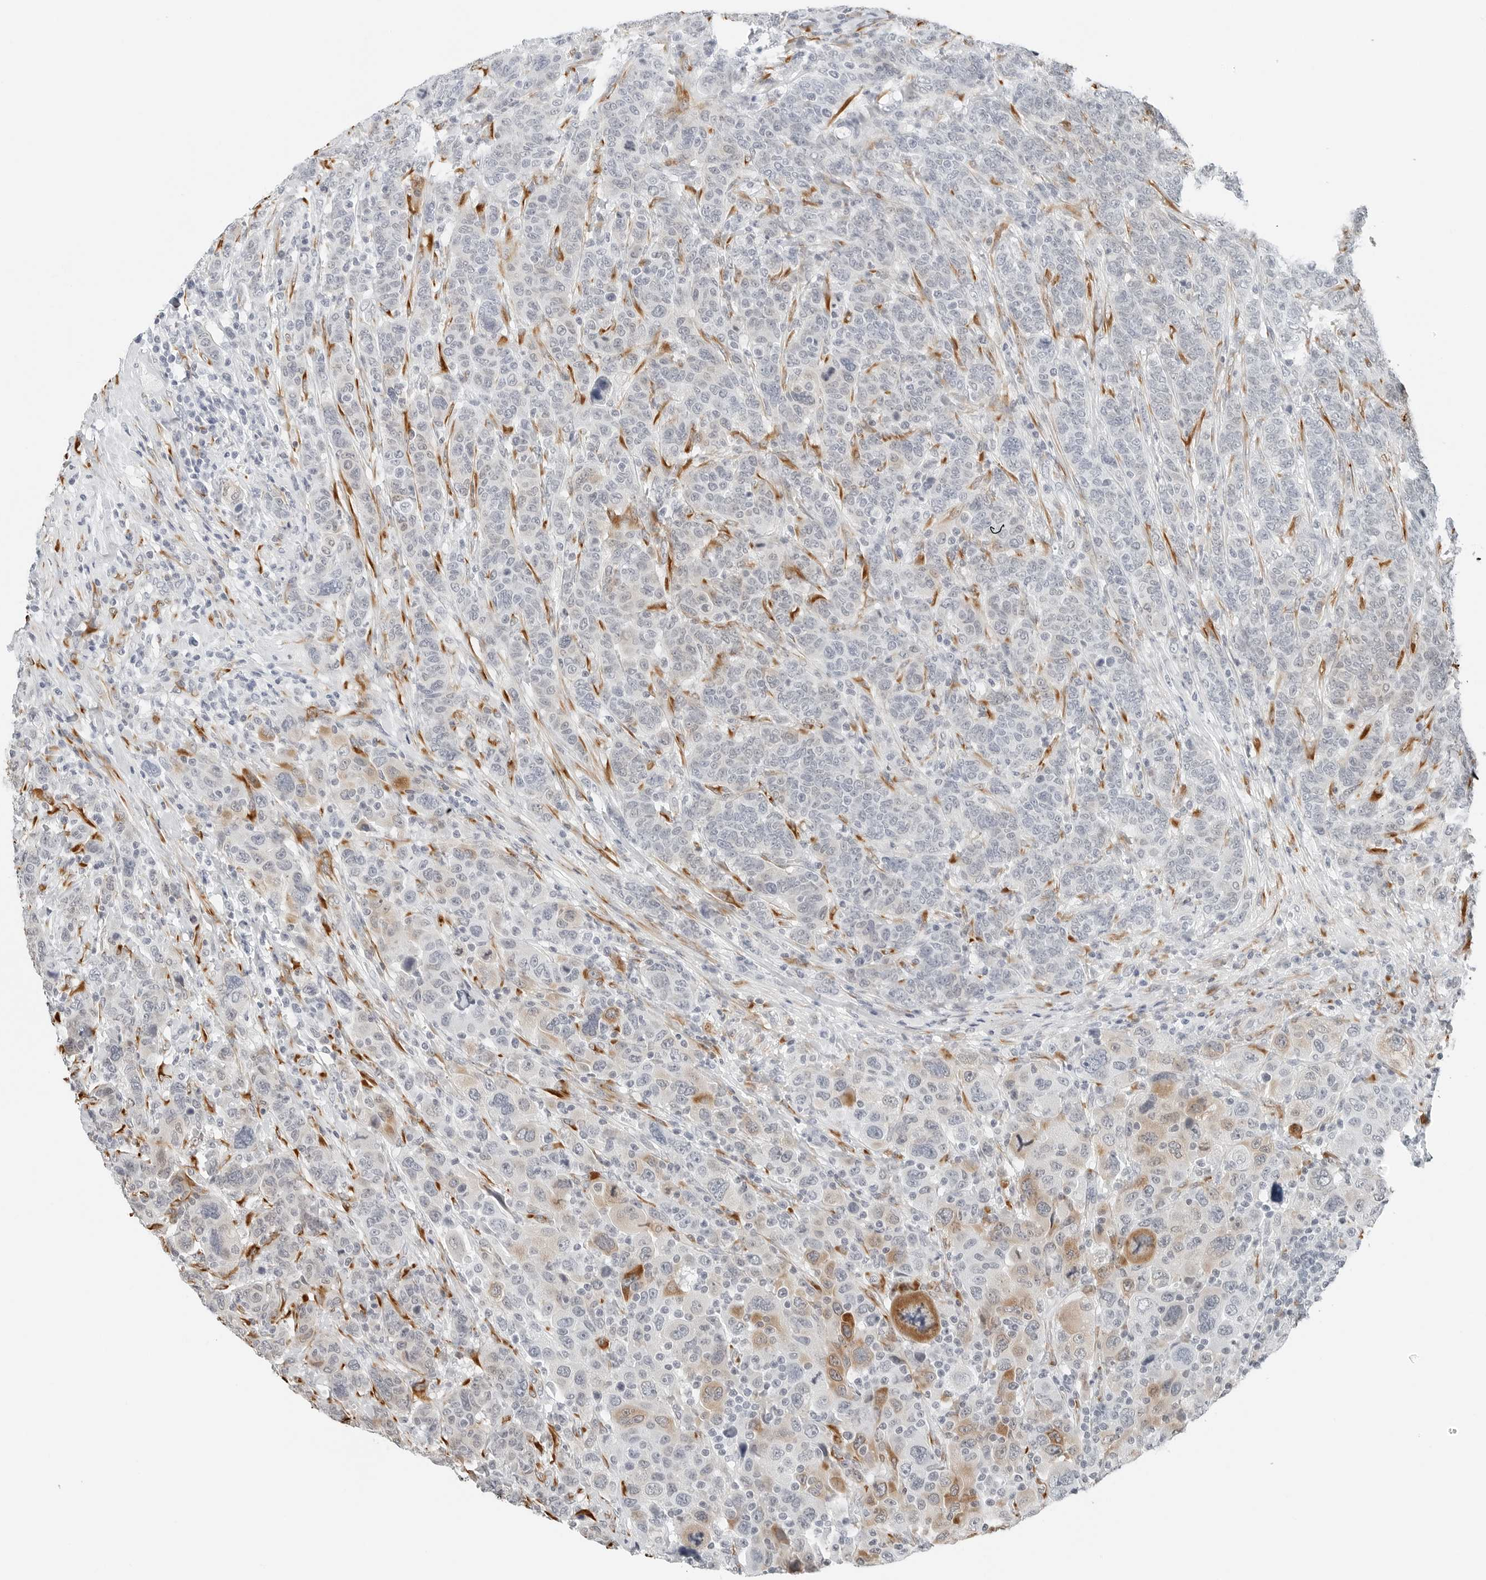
{"staining": {"intensity": "weak", "quantity": "<25%", "location": "cytoplasmic/membranous"}, "tissue": "breast cancer", "cell_type": "Tumor cells", "image_type": "cancer", "snomed": [{"axis": "morphology", "description": "Duct carcinoma"}, {"axis": "topography", "description": "Breast"}], "caption": "High power microscopy micrograph of an IHC micrograph of breast infiltrating ductal carcinoma, revealing no significant expression in tumor cells. The staining is performed using DAB (3,3'-diaminobenzidine) brown chromogen with nuclei counter-stained in using hematoxylin.", "gene": "P4HA2", "patient": {"sex": "female", "age": 37}}